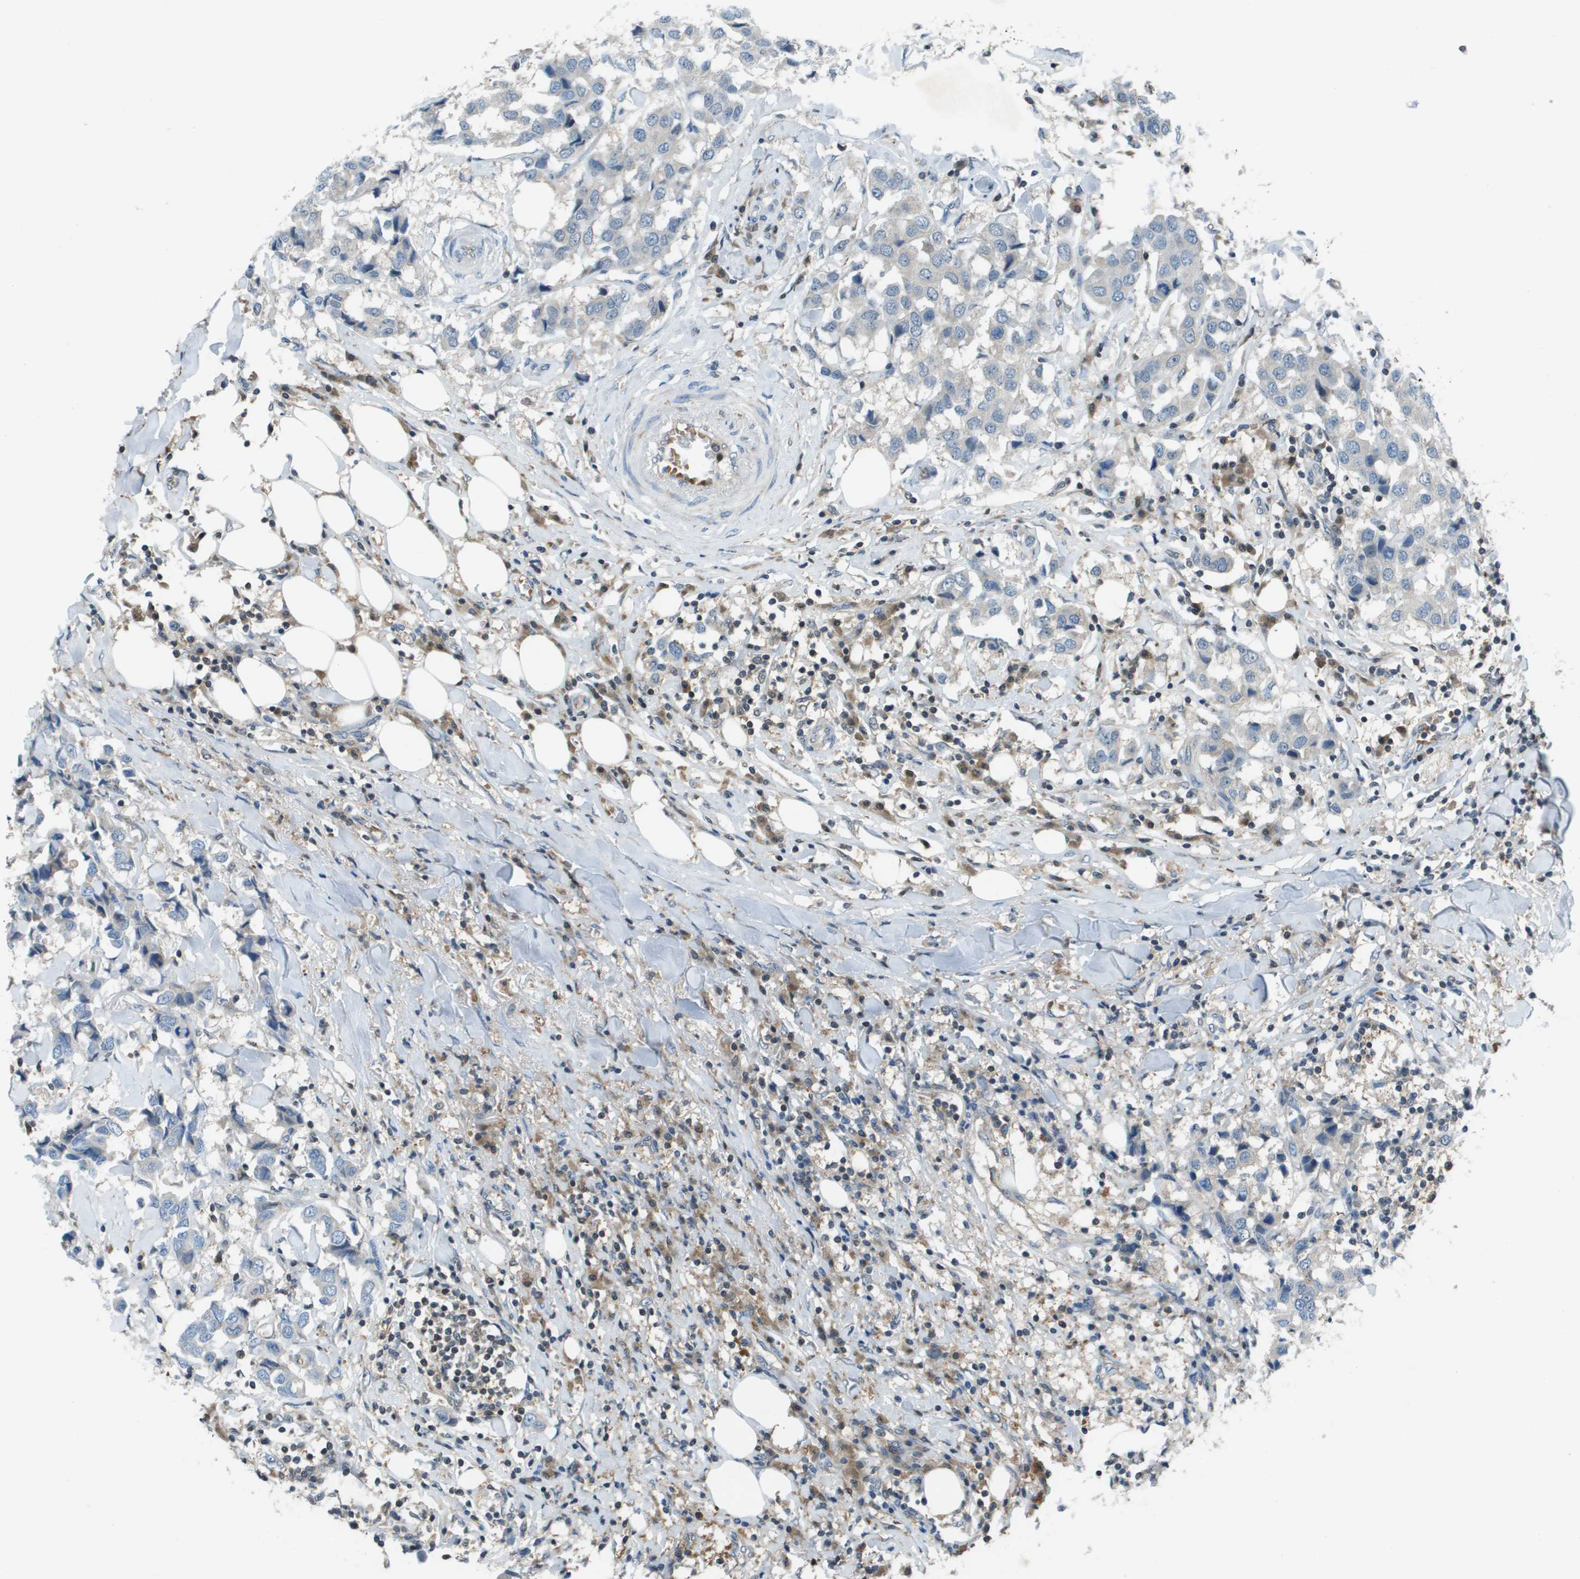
{"staining": {"intensity": "negative", "quantity": "none", "location": "none"}, "tissue": "breast cancer", "cell_type": "Tumor cells", "image_type": "cancer", "snomed": [{"axis": "morphology", "description": "Duct carcinoma"}, {"axis": "topography", "description": "Breast"}], "caption": "IHC image of neoplastic tissue: human breast cancer (intraductal carcinoma) stained with DAB reveals no significant protein expression in tumor cells.", "gene": "CAMK4", "patient": {"sex": "female", "age": 80}}